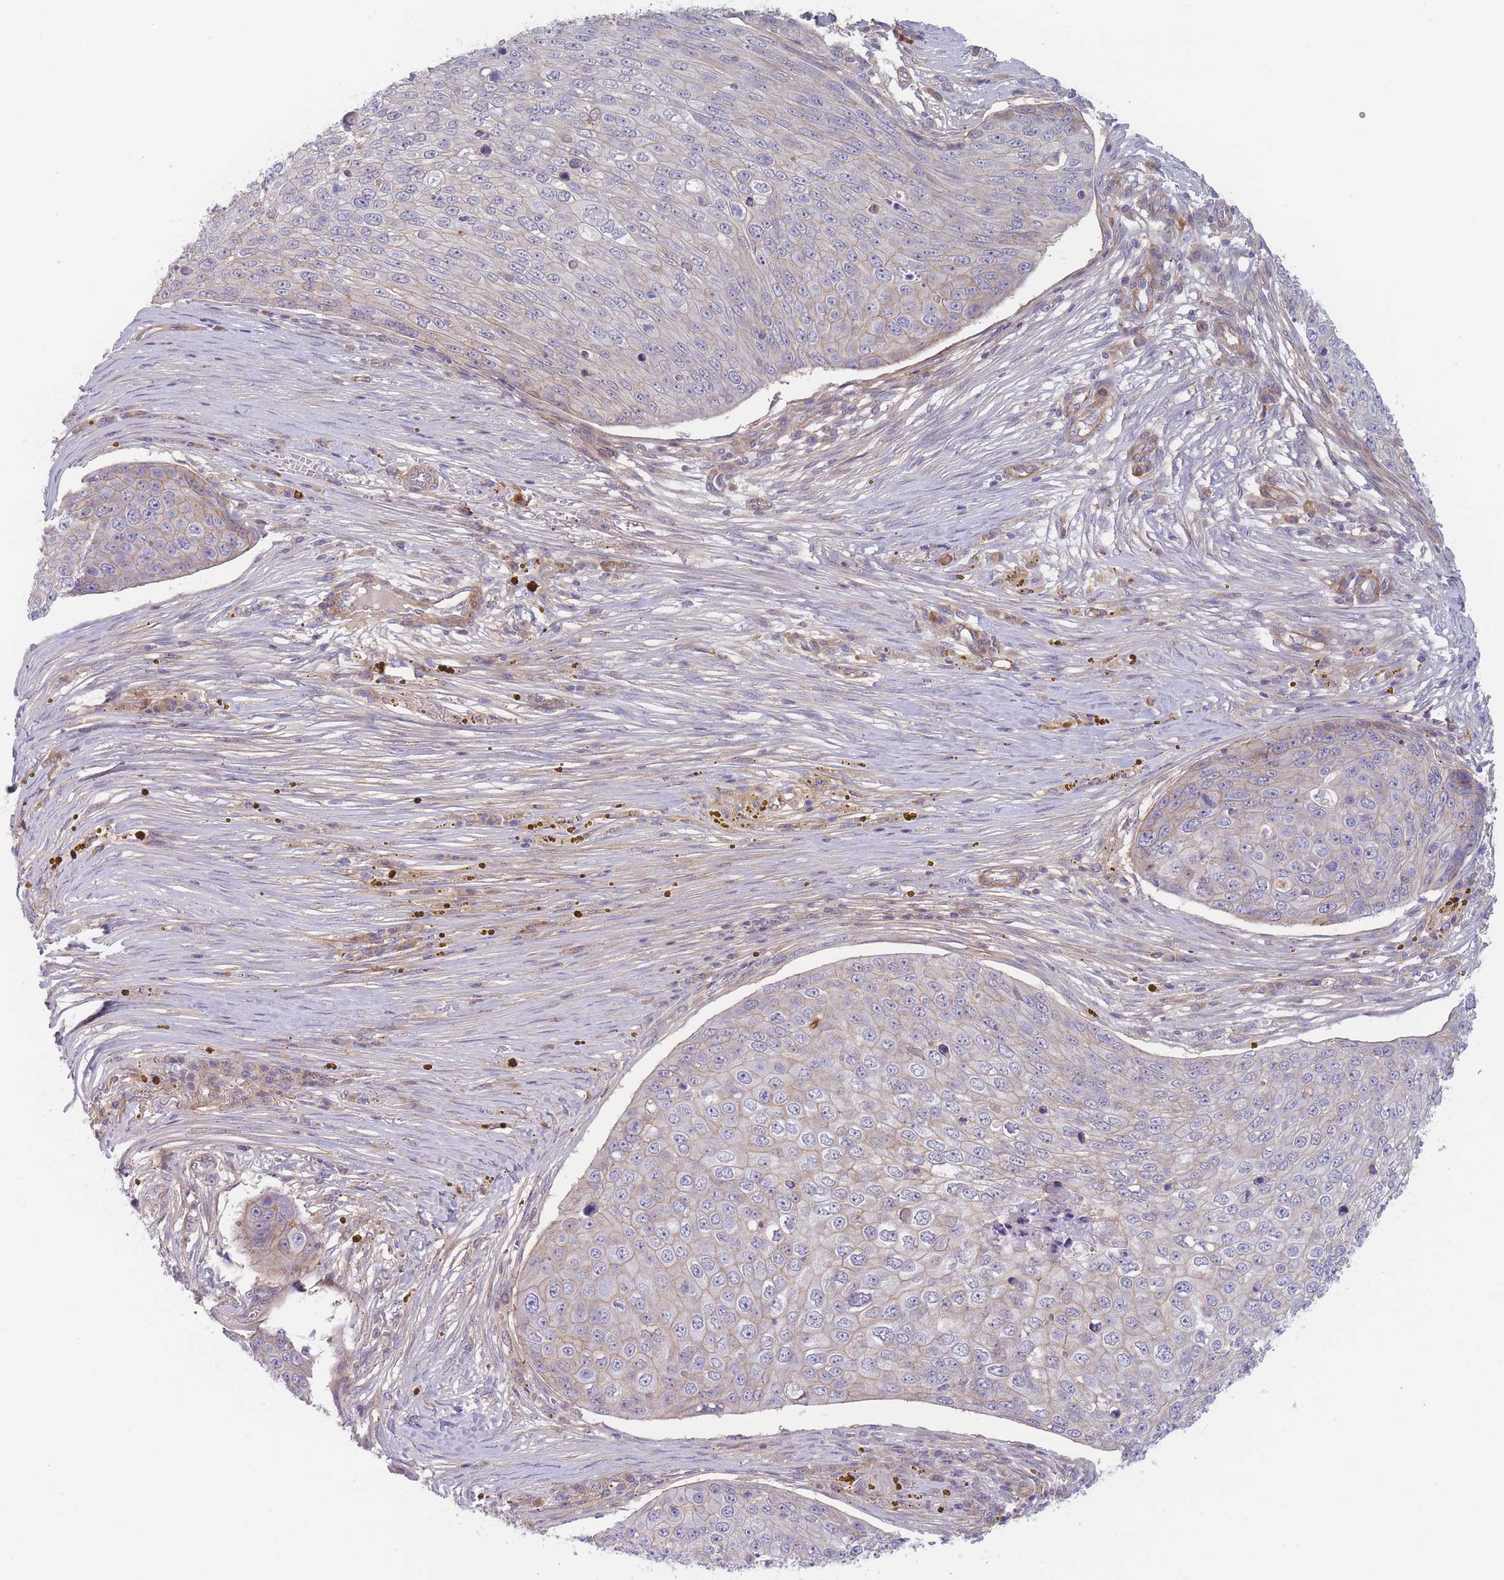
{"staining": {"intensity": "weak", "quantity": "<25%", "location": "cytoplasmic/membranous"}, "tissue": "skin cancer", "cell_type": "Tumor cells", "image_type": "cancer", "snomed": [{"axis": "morphology", "description": "Squamous cell carcinoma, NOS"}, {"axis": "topography", "description": "Skin"}], "caption": "High magnification brightfield microscopy of squamous cell carcinoma (skin) stained with DAB (brown) and counterstained with hematoxylin (blue): tumor cells show no significant staining.", "gene": "WDR93", "patient": {"sex": "male", "age": 71}}